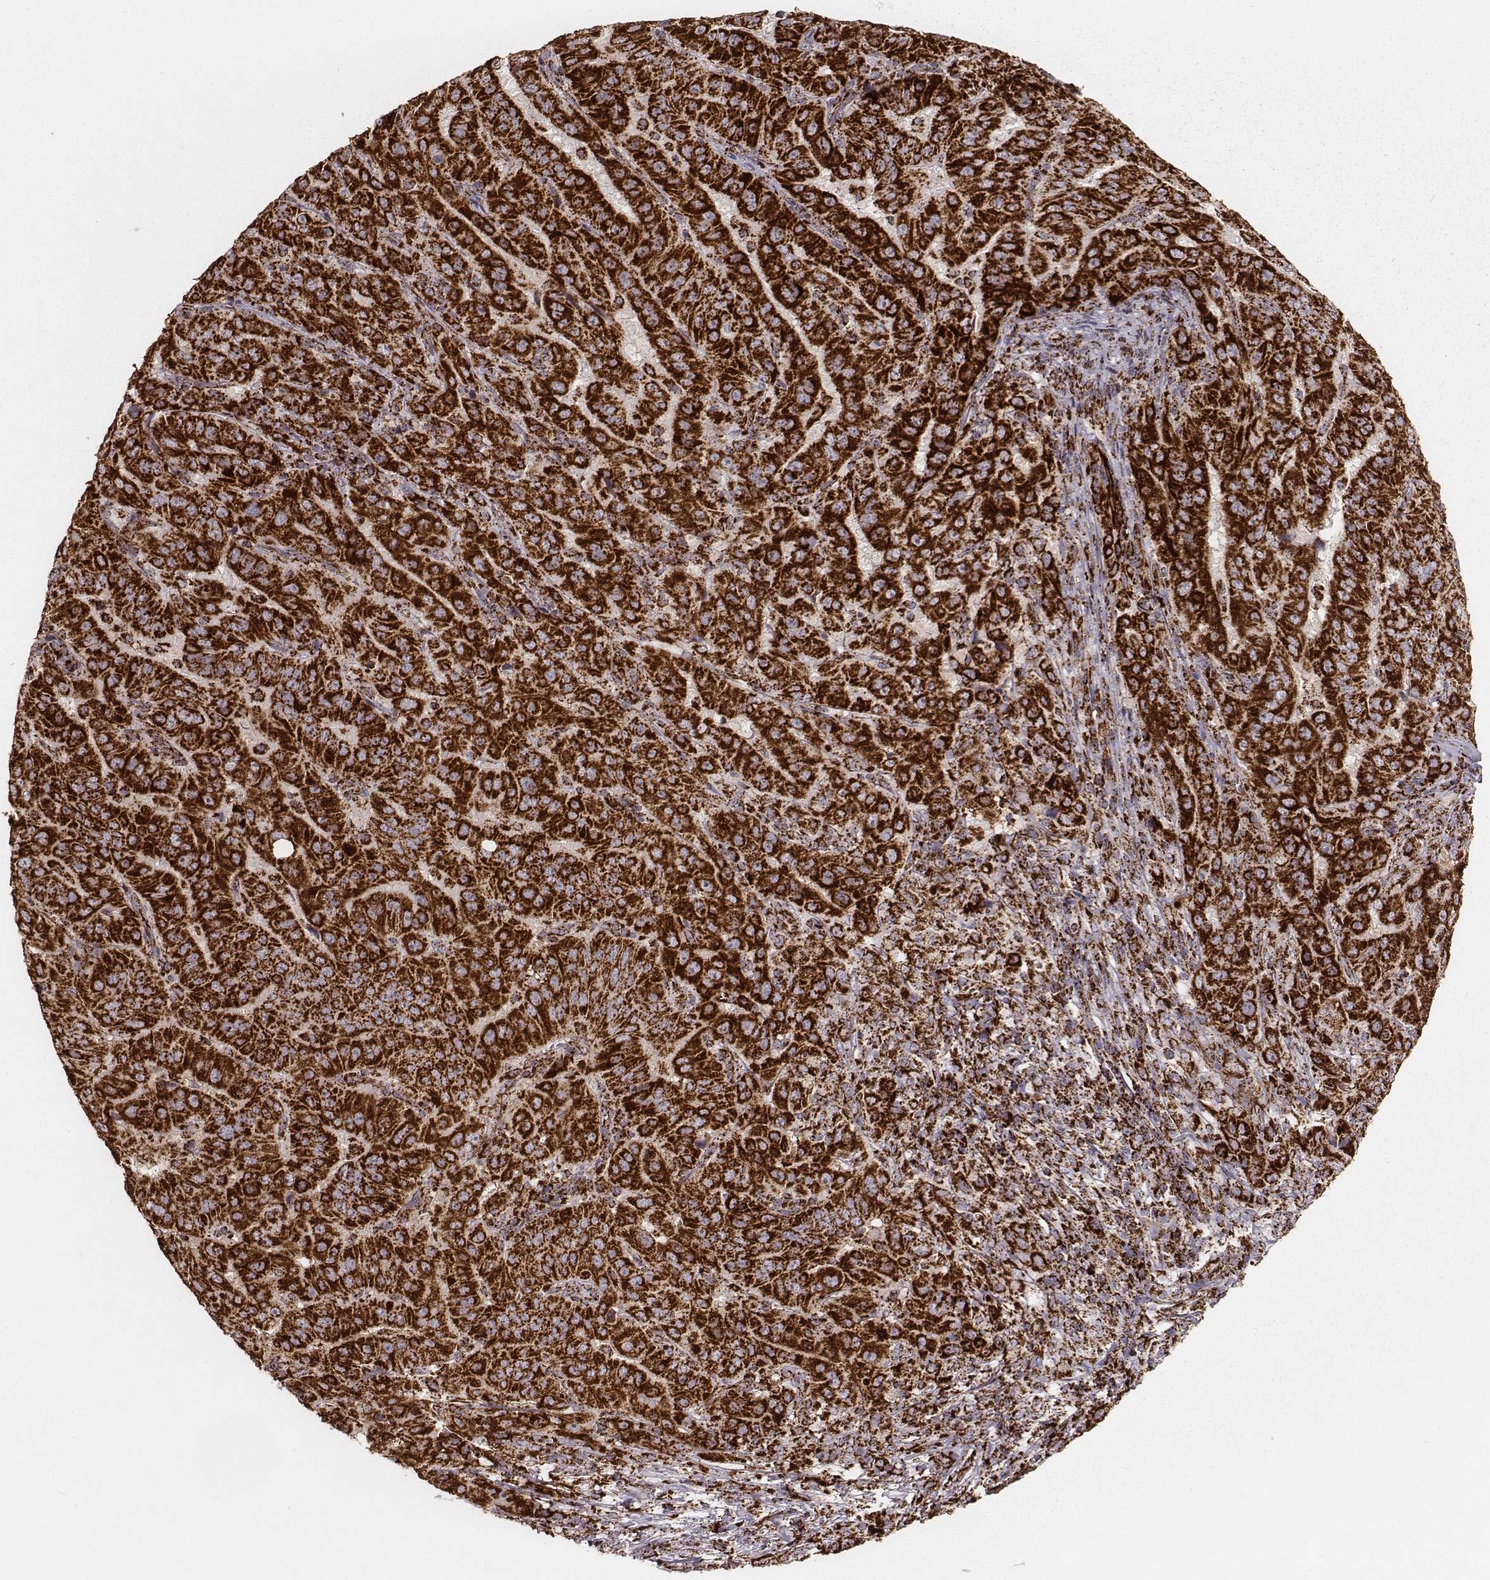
{"staining": {"intensity": "strong", "quantity": ">75%", "location": "cytoplasmic/membranous"}, "tissue": "pancreatic cancer", "cell_type": "Tumor cells", "image_type": "cancer", "snomed": [{"axis": "morphology", "description": "Adenocarcinoma, NOS"}, {"axis": "topography", "description": "Pancreas"}], "caption": "Protein staining displays strong cytoplasmic/membranous positivity in approximately >75% of tumor cells in pancreatic cancer (adenocarcinoma).", "gene": "TUFM", "patient": {"sex": "male", "age": 63}}